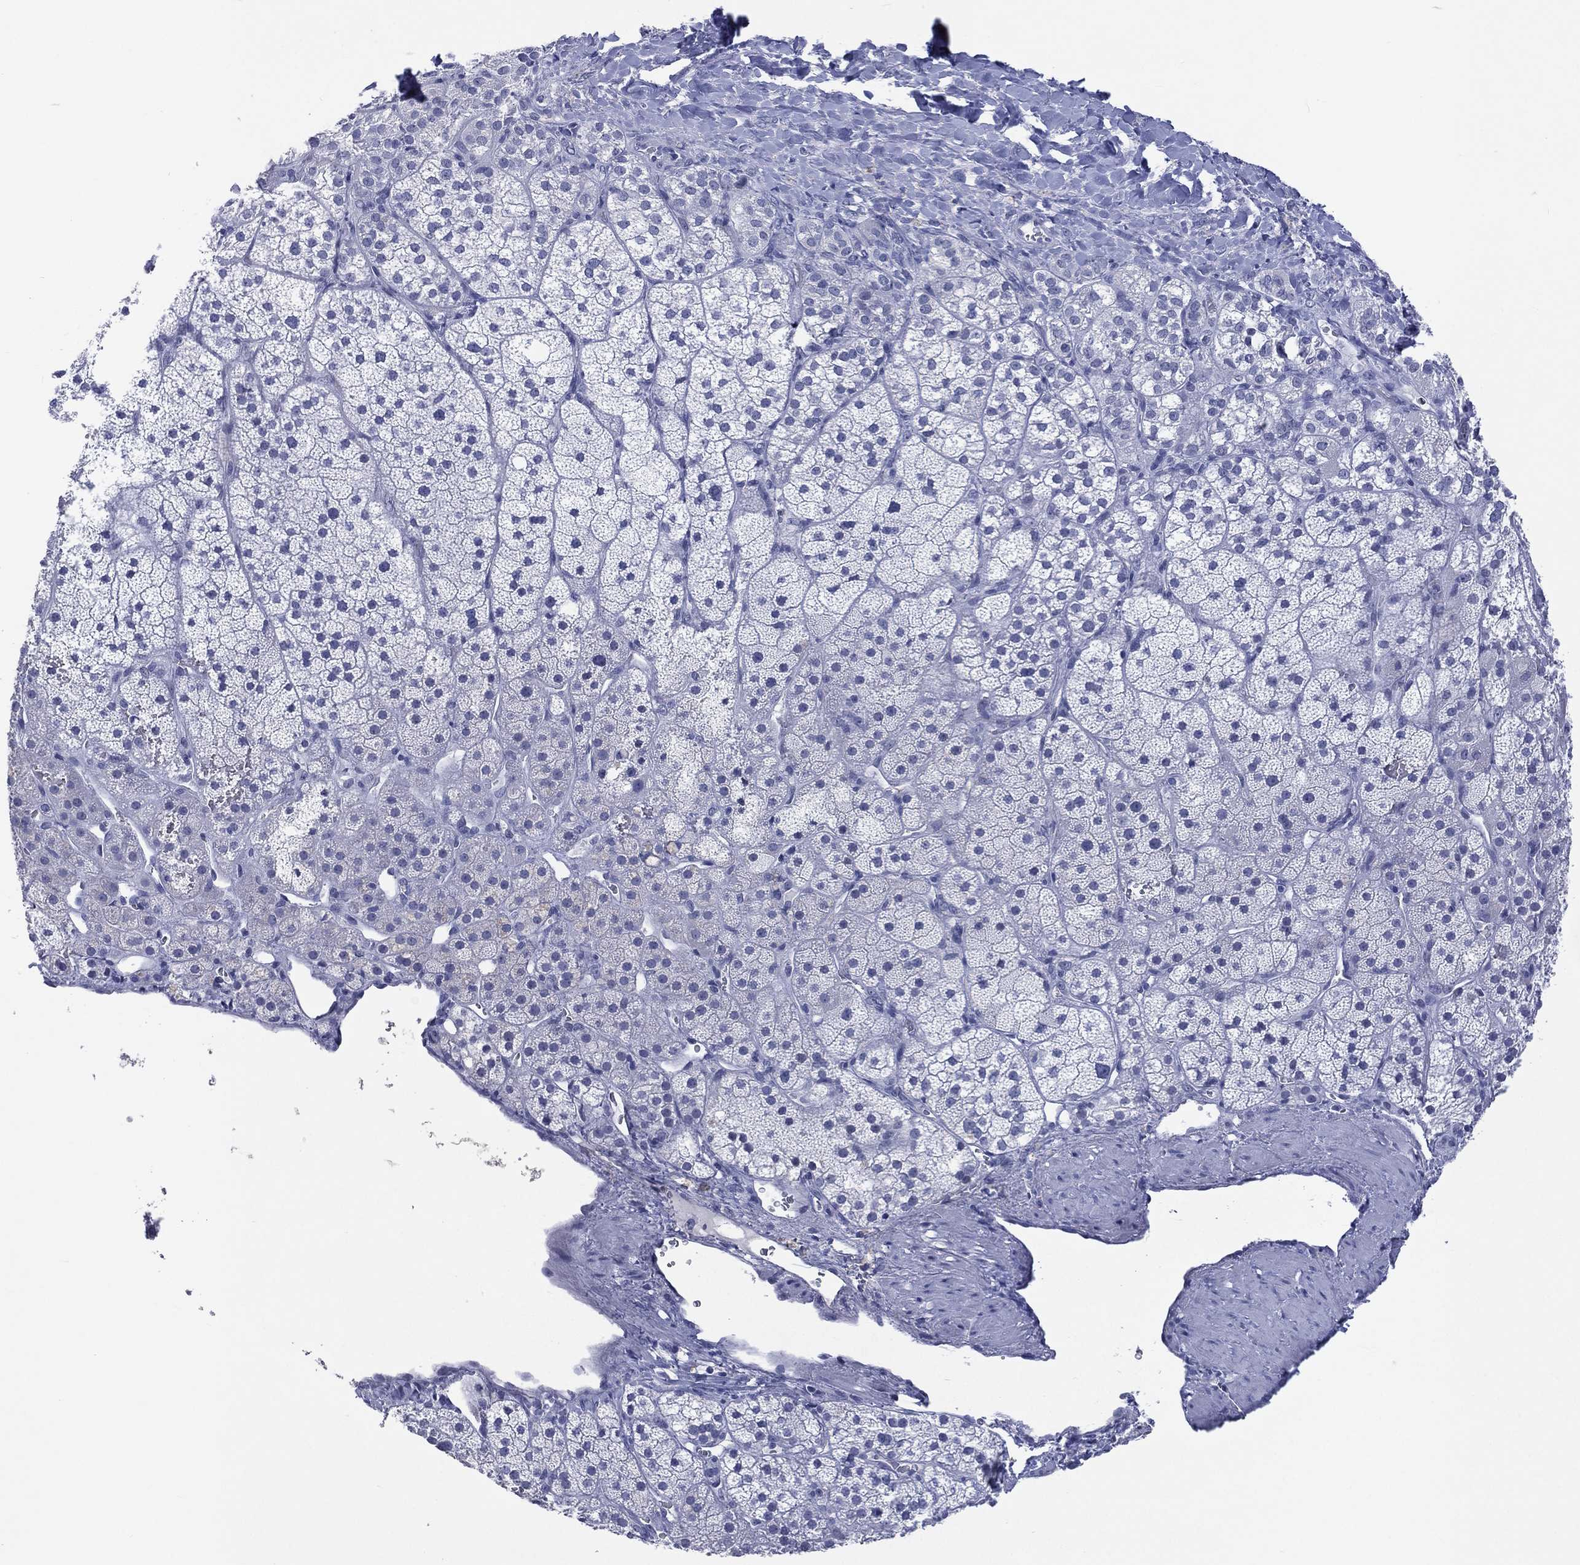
{"staining": {"intensity": "negative", "quantity": "none", "location": "none"}, "tissue": "adrenal gland", "cell_type": "Glandular cells", "image_type": "normal", "snomed": [{"axis": "morphology", "description": "Normal tissue, NOS"}, {"axis": "topography", "description": "Adrenal gland"}], "caption": "DAB (3,3'-diaminobenzidine) immunohistochemical staining of unremarkable adrenal gland exhibits no significant expression in glandular cells.", "gene": "SSX1", "patient": {"sex": "male", "age": 57}}